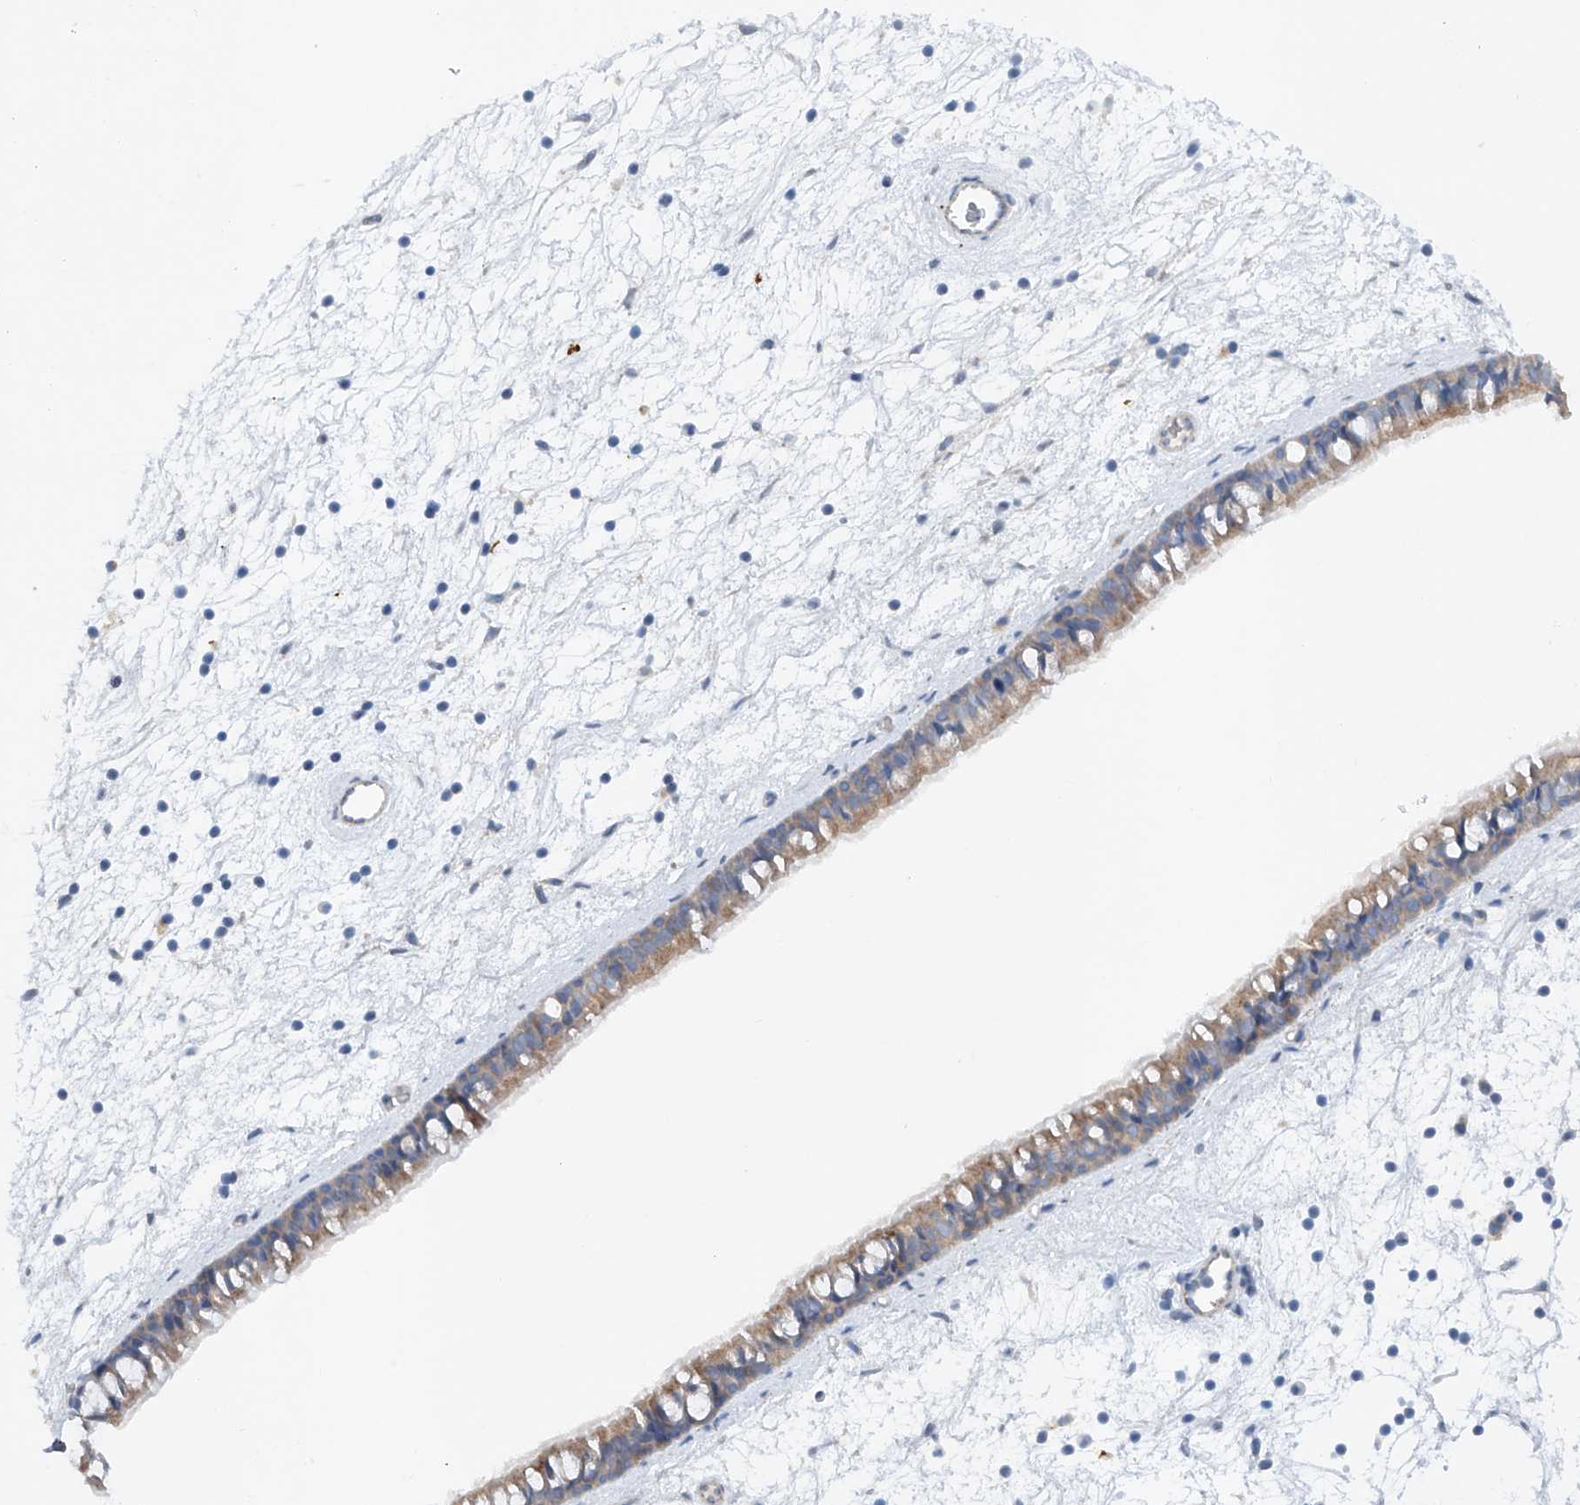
{"staining": {"intensity": "weak", "quantity": ">75%", "location": "cytoplasmic/membranous"}, "tissue": "nasopharynx", "cell_type": "Respiratory epithelial cells", "image_type": "normal", "snomed": [{"axis": "morphology", "description": "Normal tissue, NOS"}, {"axis": "topography", "description": "Nasopharynx"}], "caption": "Respiratory epithelial cells display weak cytoplasmic/membranous staining in approximately >75% of cells in normal nasopharynx. The staining was performed using DAB to visualize the protein expression in brown, while the nuclei were stained in blue with hematoxylin (Magnification: 20x).", "gene": "CEP85L", "patient": {"sex": "male", "age": 64}}